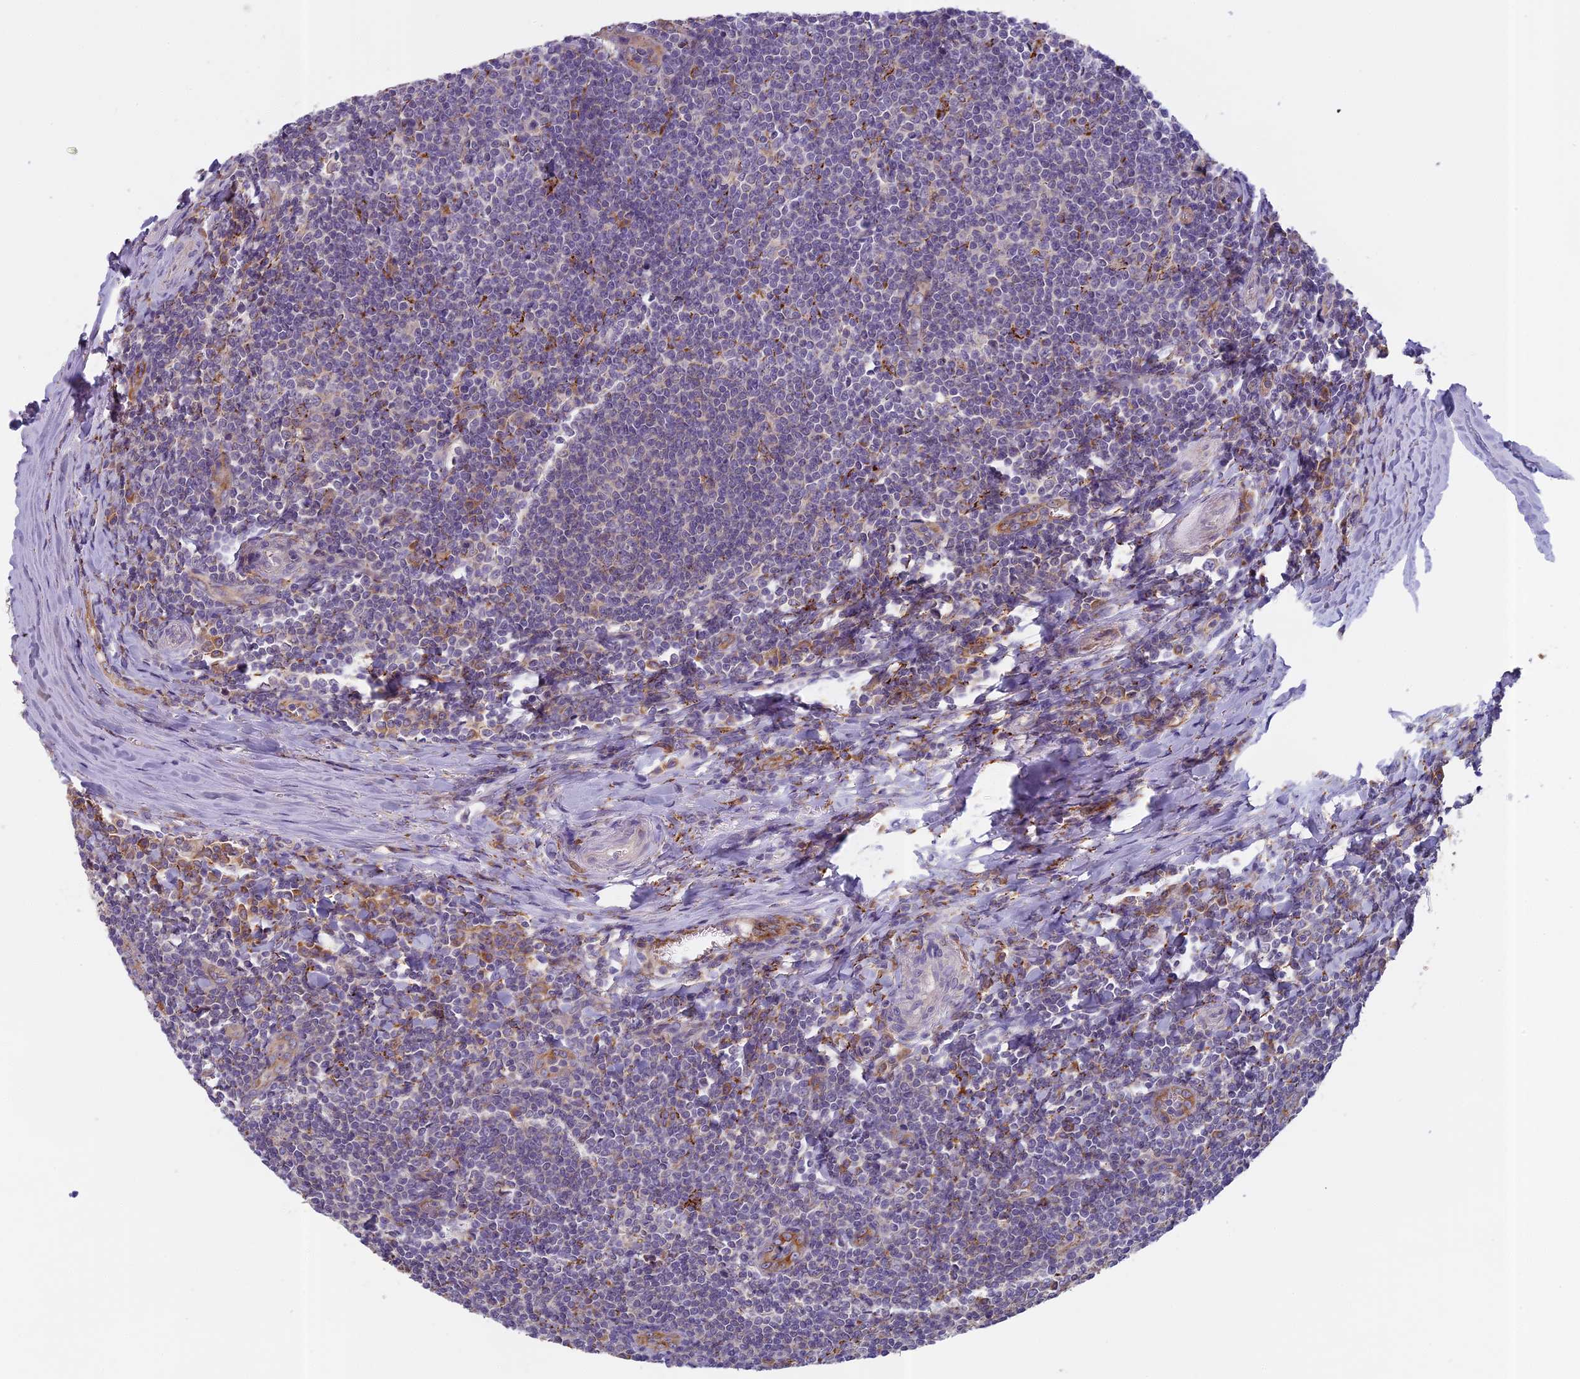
{"staining": {"intensity": "moderate", "quantity": "<25%", "location": "cytoplasmic/membranous"}, "tissue": "tonsil", "cell_type": "Germinal center cells", "image_type": "normal", "snomed": [{"axis": "morphology", "description": "Normal tissue, NOS"}, {"axis": "topography", "description": "Tonsil"}], "caption": "The image reveals a brown stain indicating the presence of a protein in the cytoplasmic/membranous of germinal center cells in tonsil. (Stains: DAB (3,3'-diaminobenzidine) in brown, nuclei in blue, Microscopy: brightfield microscopy at high magnification).", "gene": "SEMA7A", "patient": {"sex": "male", "age": 27}}